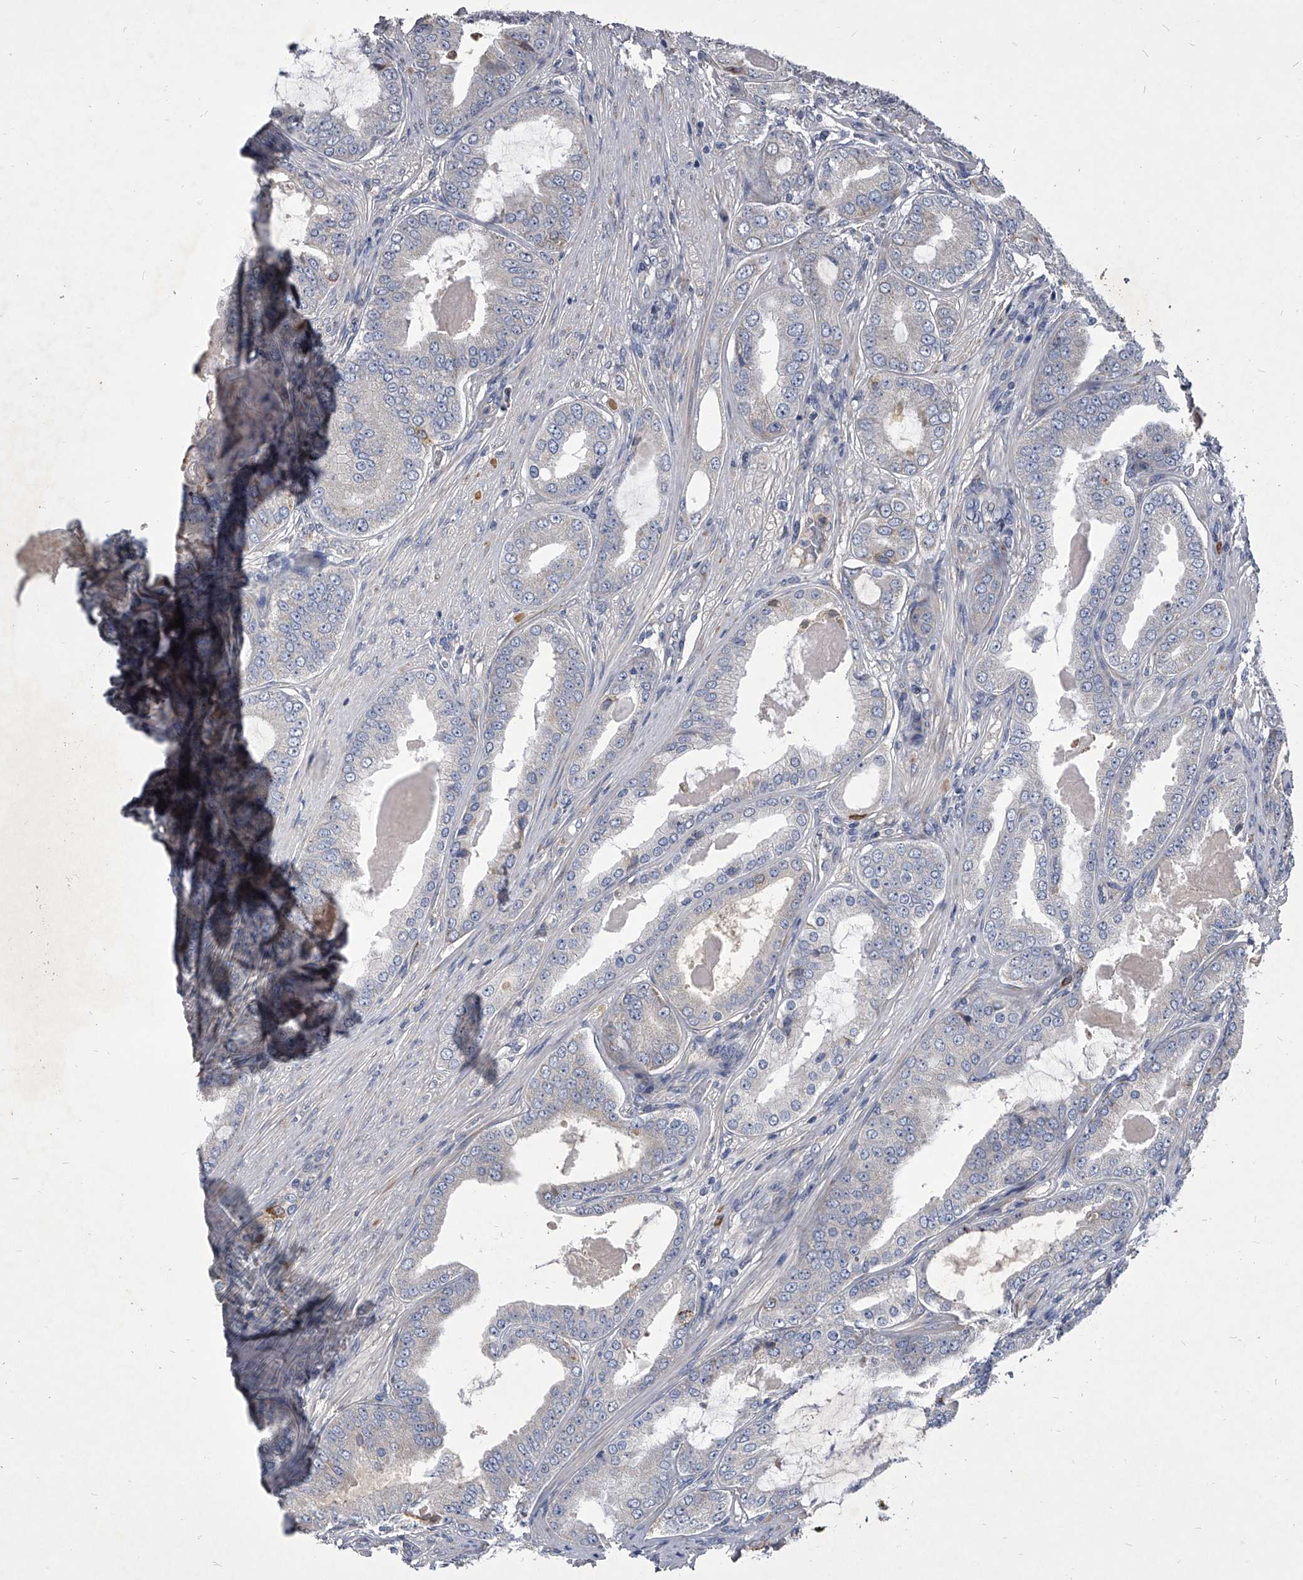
{"staining": {"intensity": "negative", "quantity": "none", "location": "none"}, "tissue": "prostate cancer", "cell_type": "Tumor cells", "image_type": "cancer", "snomed": [{"axis": "morphology", "description": "Adenocarcinoma, High grade"}, {"axis": "topography", "description": "Prostate"}], "caption": "Immunohistochemical staining of human prostate cancer (high-grade adenocarcinoma) exhibits no significant staining in tumor cells.", "gene": "CCR4", "patient": {"sex": "male", "age": 60}}